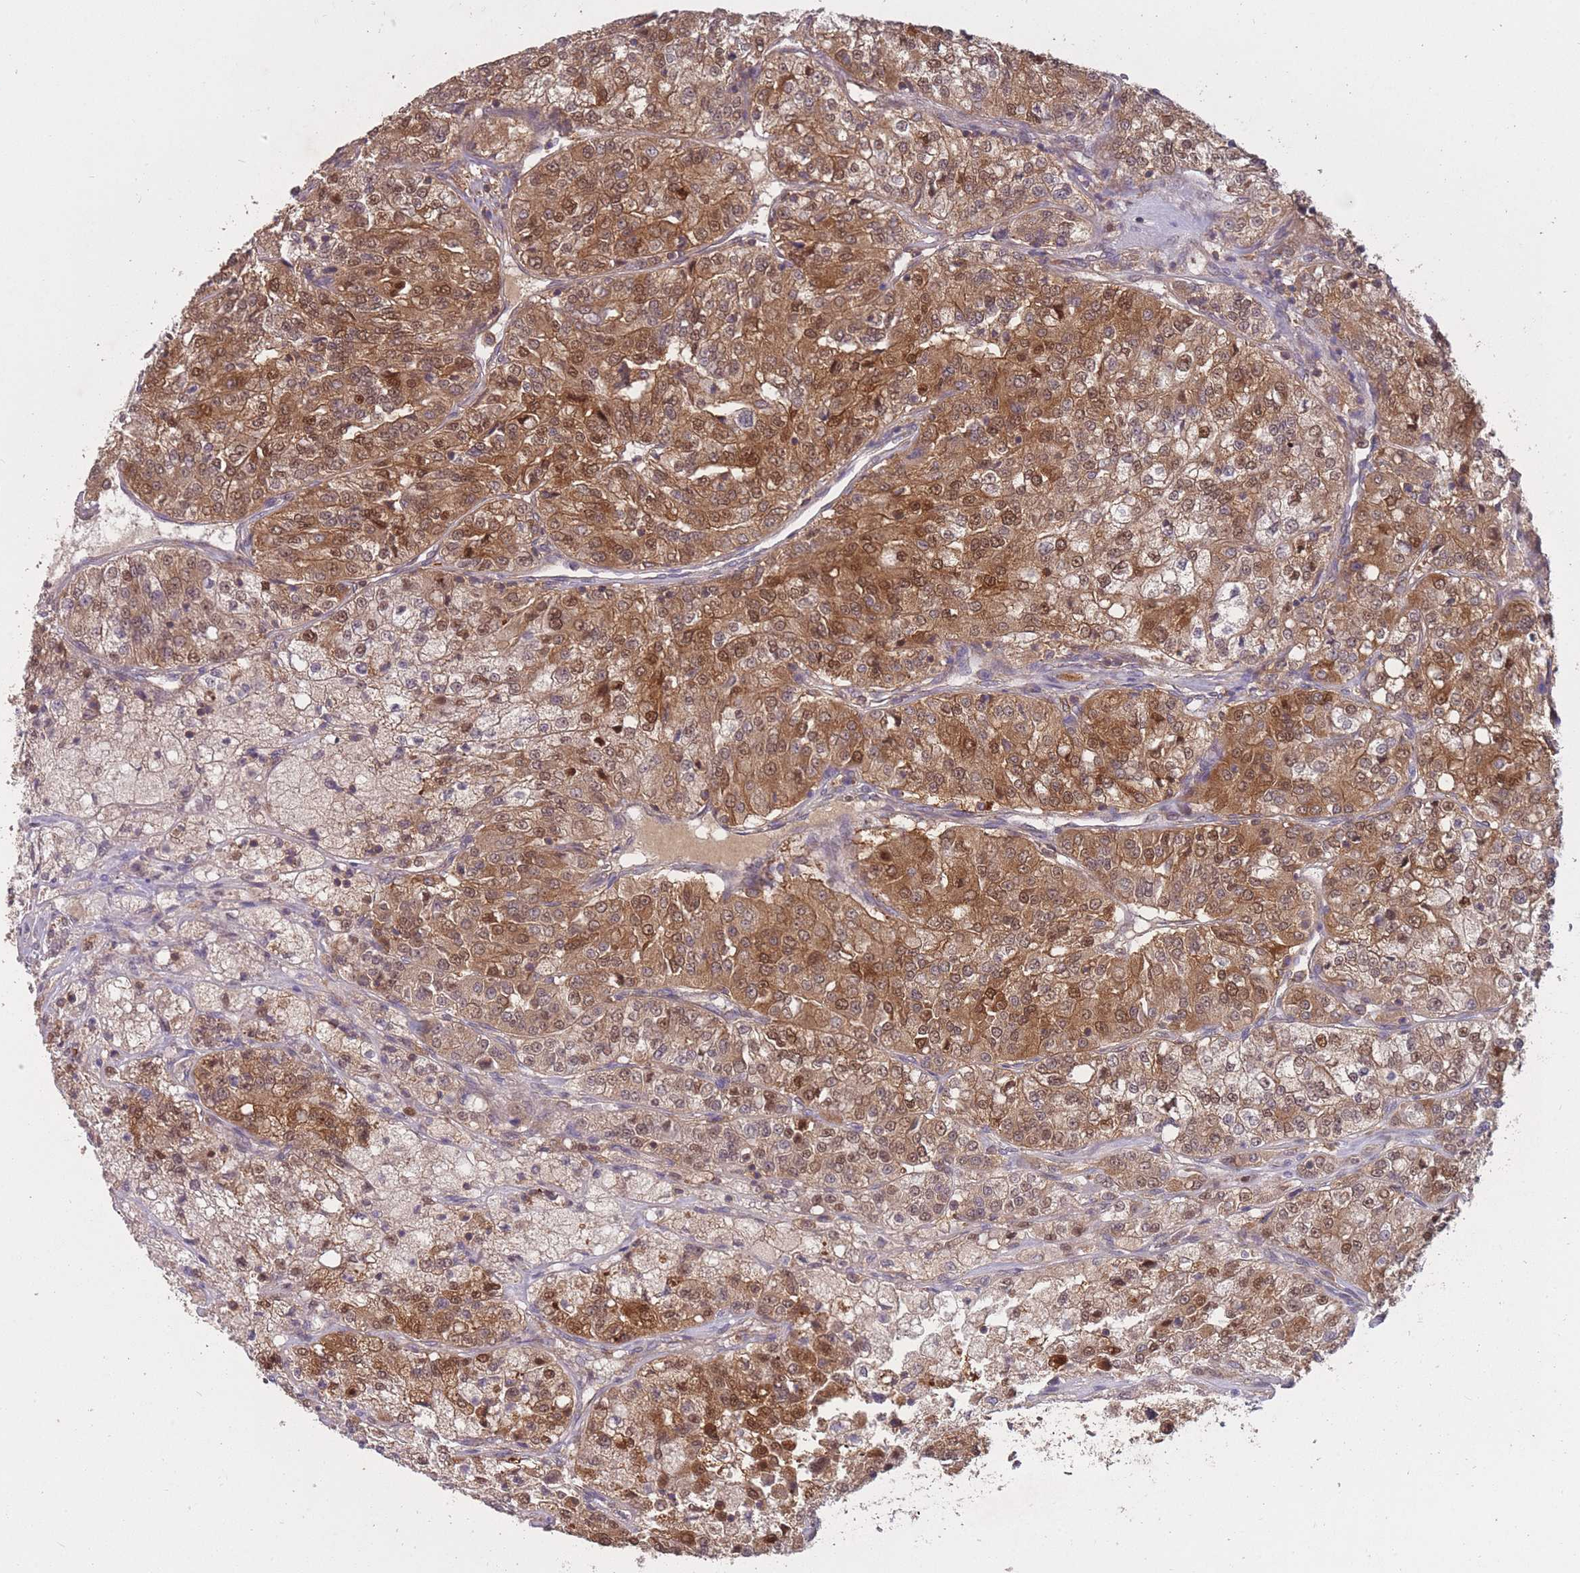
{"staining": {"intensity": "moderate", "quantity": ">75%", "location": "cytoplasmic/membranous,nuclear"}, "tissue": "renal cancer", "cell_type": "Tumor cells", "image_type": "cancer", "snomed": [{"axis": "morphology", "description": "Adenocarcinoma, NOS"}, {"axis": "topography", "description": "Kidney"}], "caption": "Immunohistochemistry (IHC) (DAB (3,3'-diaminobenzidine)) staining of human renal cancer demonstrates moderate cytoplasmic/membranous and nuclear protein staining in approximately >75% of tumor cells.", "gene": "GMIP", "patient": {"sex": "female", "age": 63}}